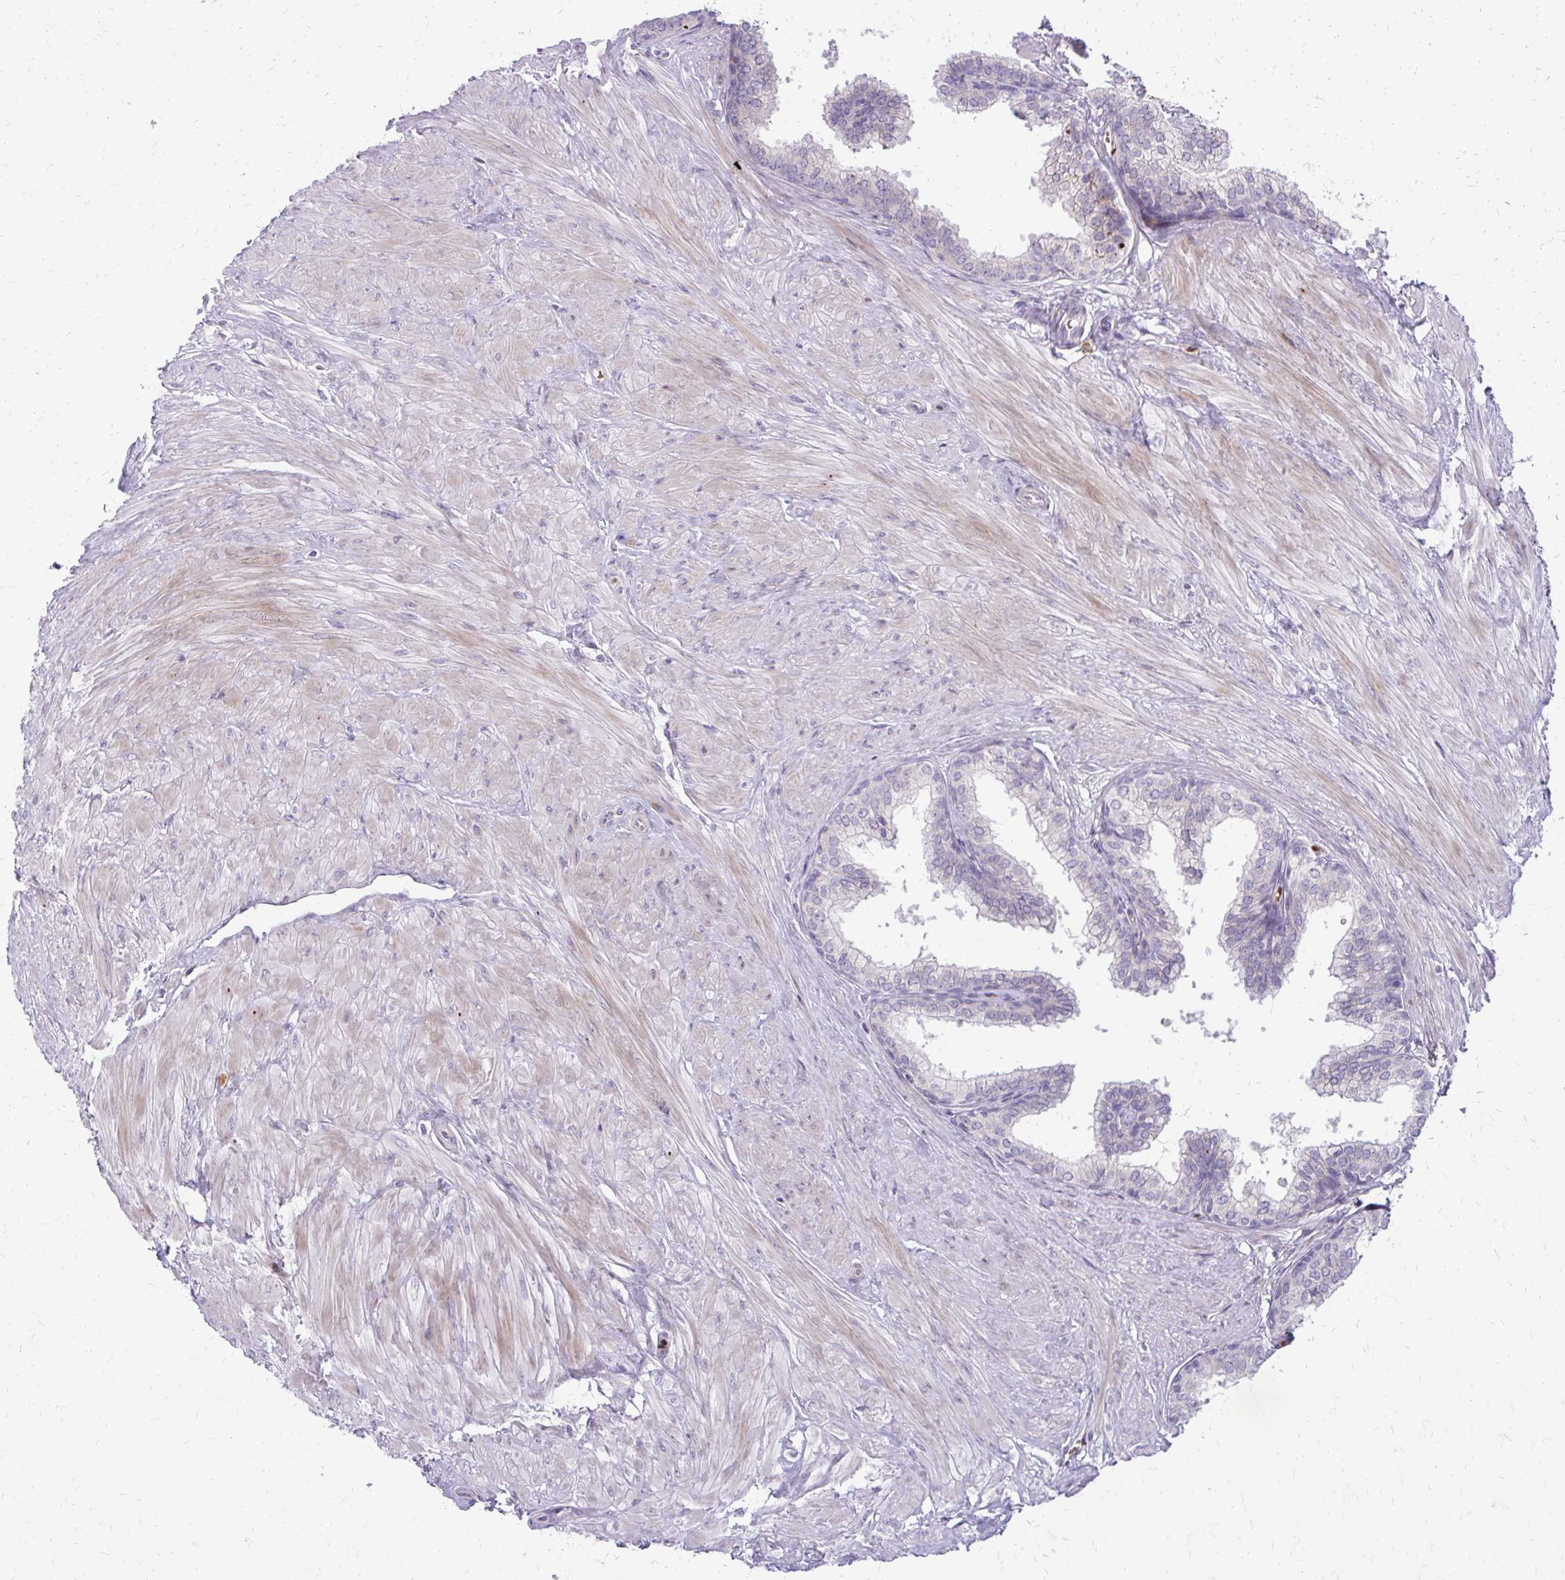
{"staining": {"intensity": "negative", "quantity": "none", "location": "none"}, "tissue": "prostate", "cell_type": "Glandular cells", "image_type": "normal", "snomed": [{"axis": "morphology", "description": "Normal tissue, NOS"}, {"axis": "topography", "description": "Prostate"}, {"axis": "topography", "description": "Peripheral nerve tissue"}], "caption": "Glandular cells are negative for protein expression in benign human prostate. (DAB immunohistochemistry (IHC), high magnification).", "gene": "FUNDC2", "patient": {"sex": "male", "age": 55}}